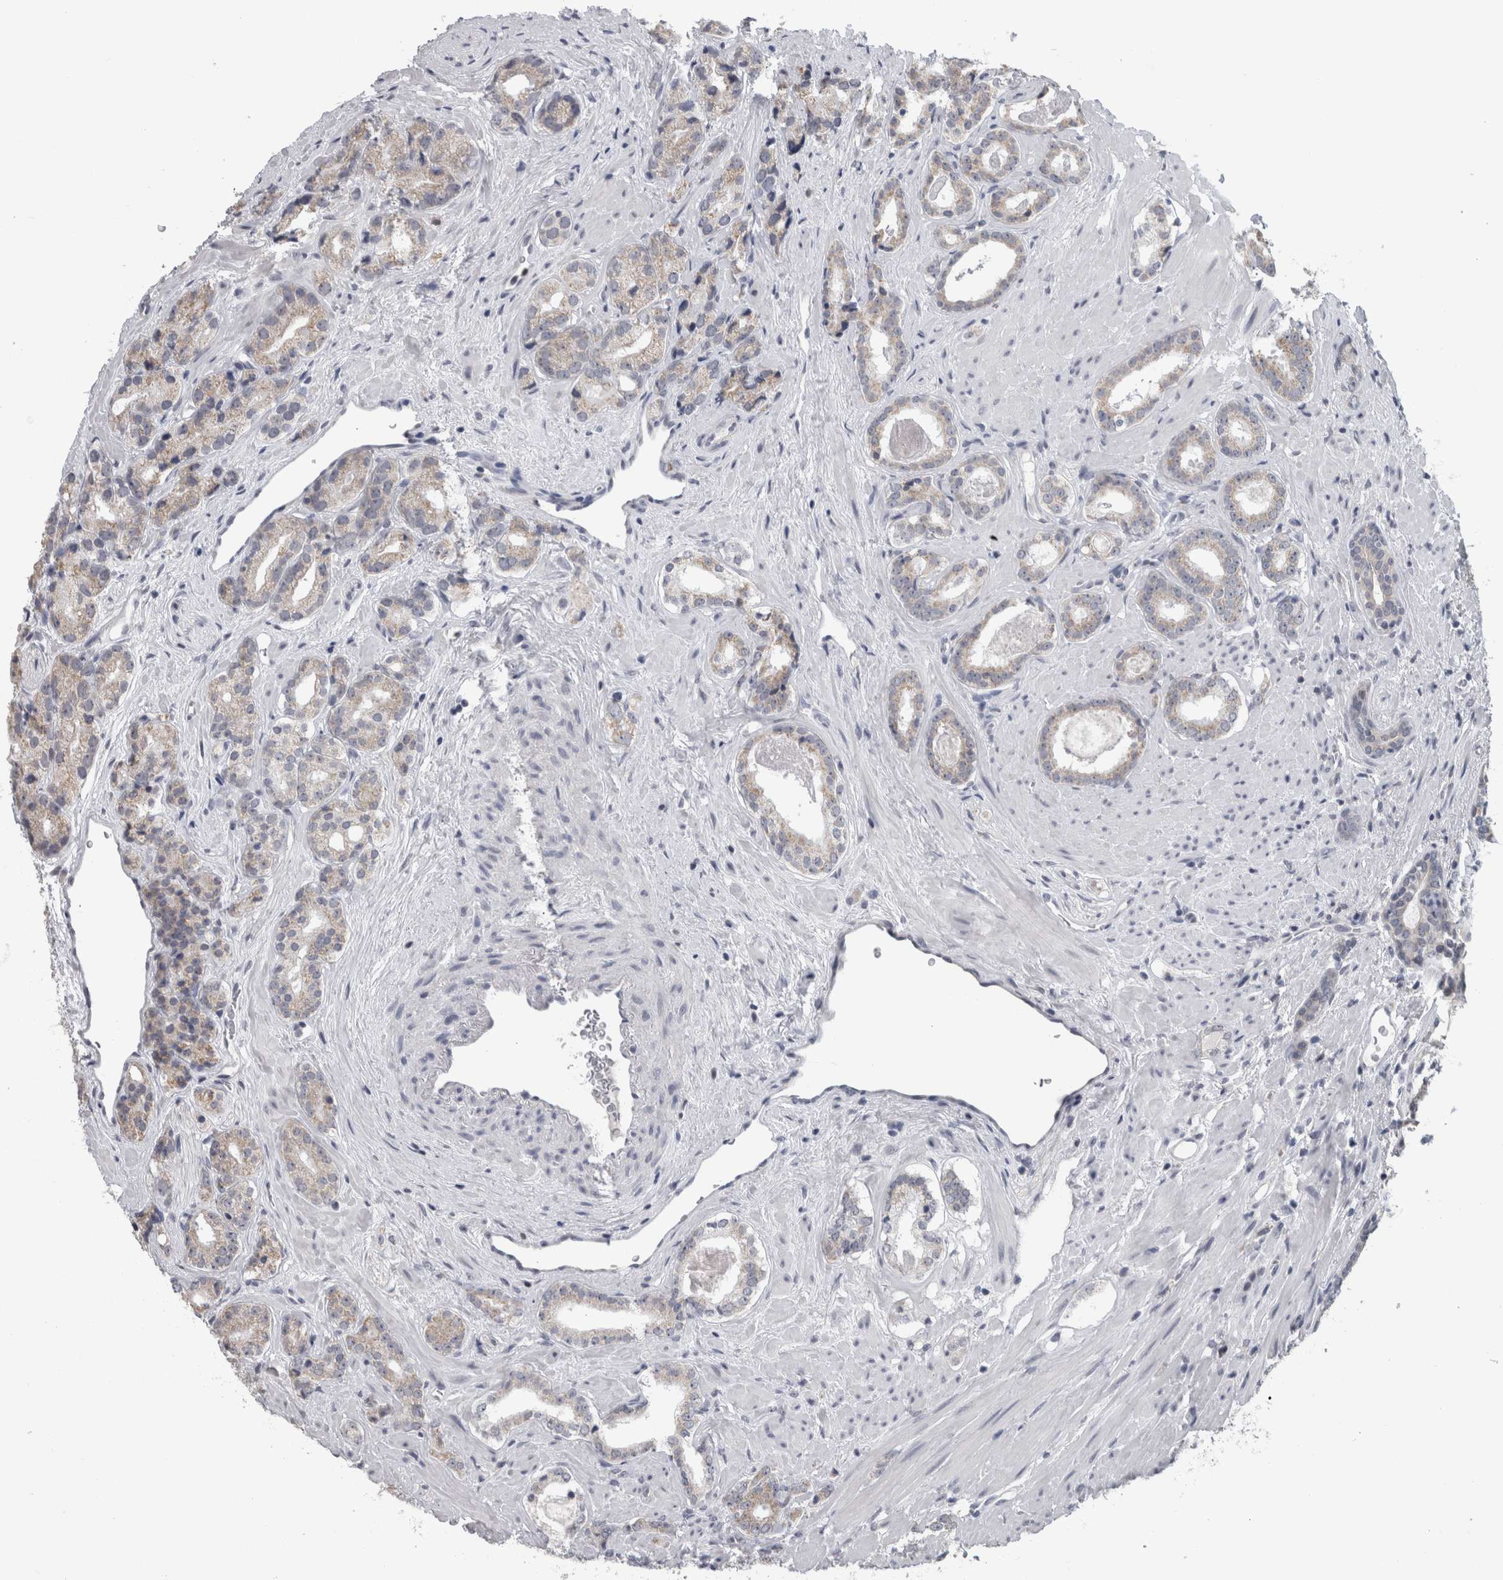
{"staining": {"intensity": "negative", "quantity": "none", "location": "none"}, "tissue": "prostate cancer", "cell_type": "Tumor cells", "image_type": "cancer", "snomed": [{"axis": "morphology", "description": "Adenocarcinoma, High grade"}, {"axis": "topography", "description": "Prostate"}], "caption": "A high-resolution micrograph shows IHC staining of high-grade adenocarcinoma (prostate), which exhibits no significant staining in tumor cells.", "gene": "OR2K2", "patient": {"sex": "male", "age": 71}}